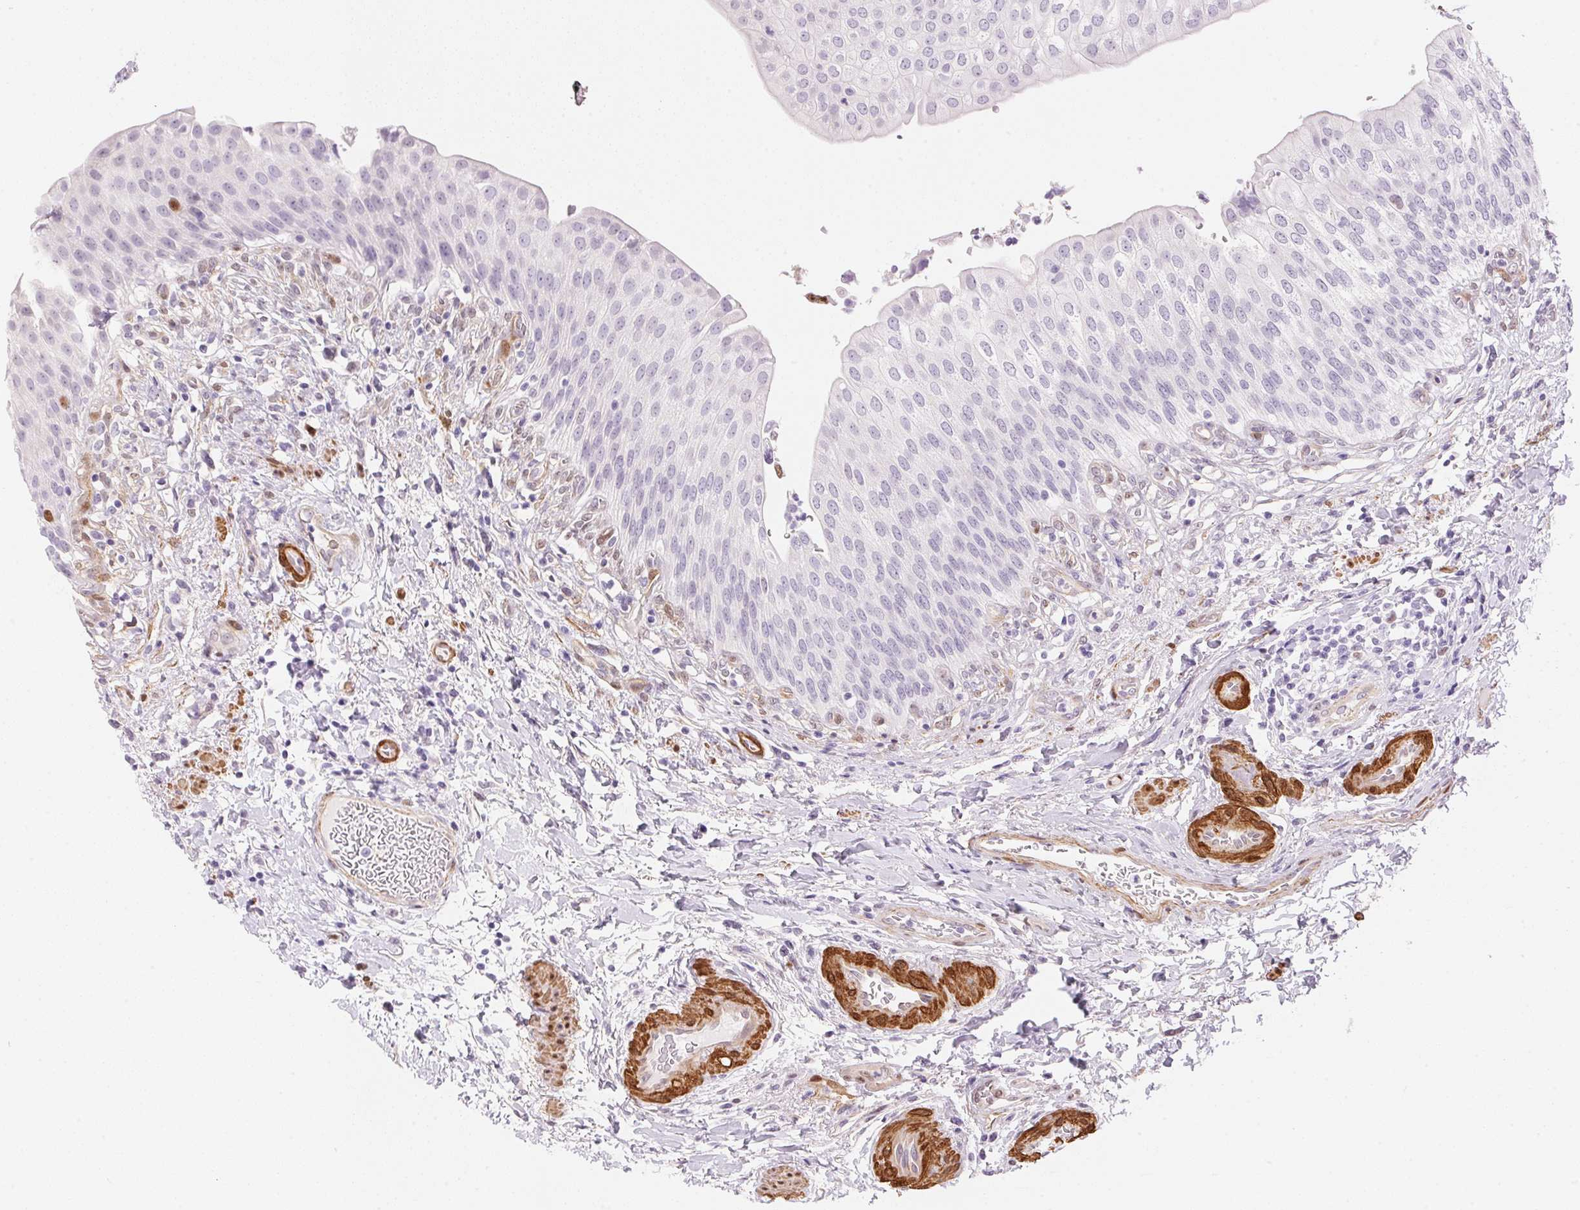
{"staining": {"intensity": "strong", "quantity": "<25%", "location": "nuclear"}, "tissue": "urinary bladder", "cell_type": "Urothelial cells", "image_type": "normal", "snomed": [{"axis": "morphology", "description": "Normal tissue, NOS"}, {"axis": "topography", "description": "Urinary bladder"}, {"axis": "topography", "description": "Peripheral nerve tissue"}], "caption": "A medium amount of strong nuclear positivity is identified in approximately <25% of urothelial cells in unremarkable urinary bladder.", "gene": "SMTN", "patient": {"sex": "female", "age": 60}}